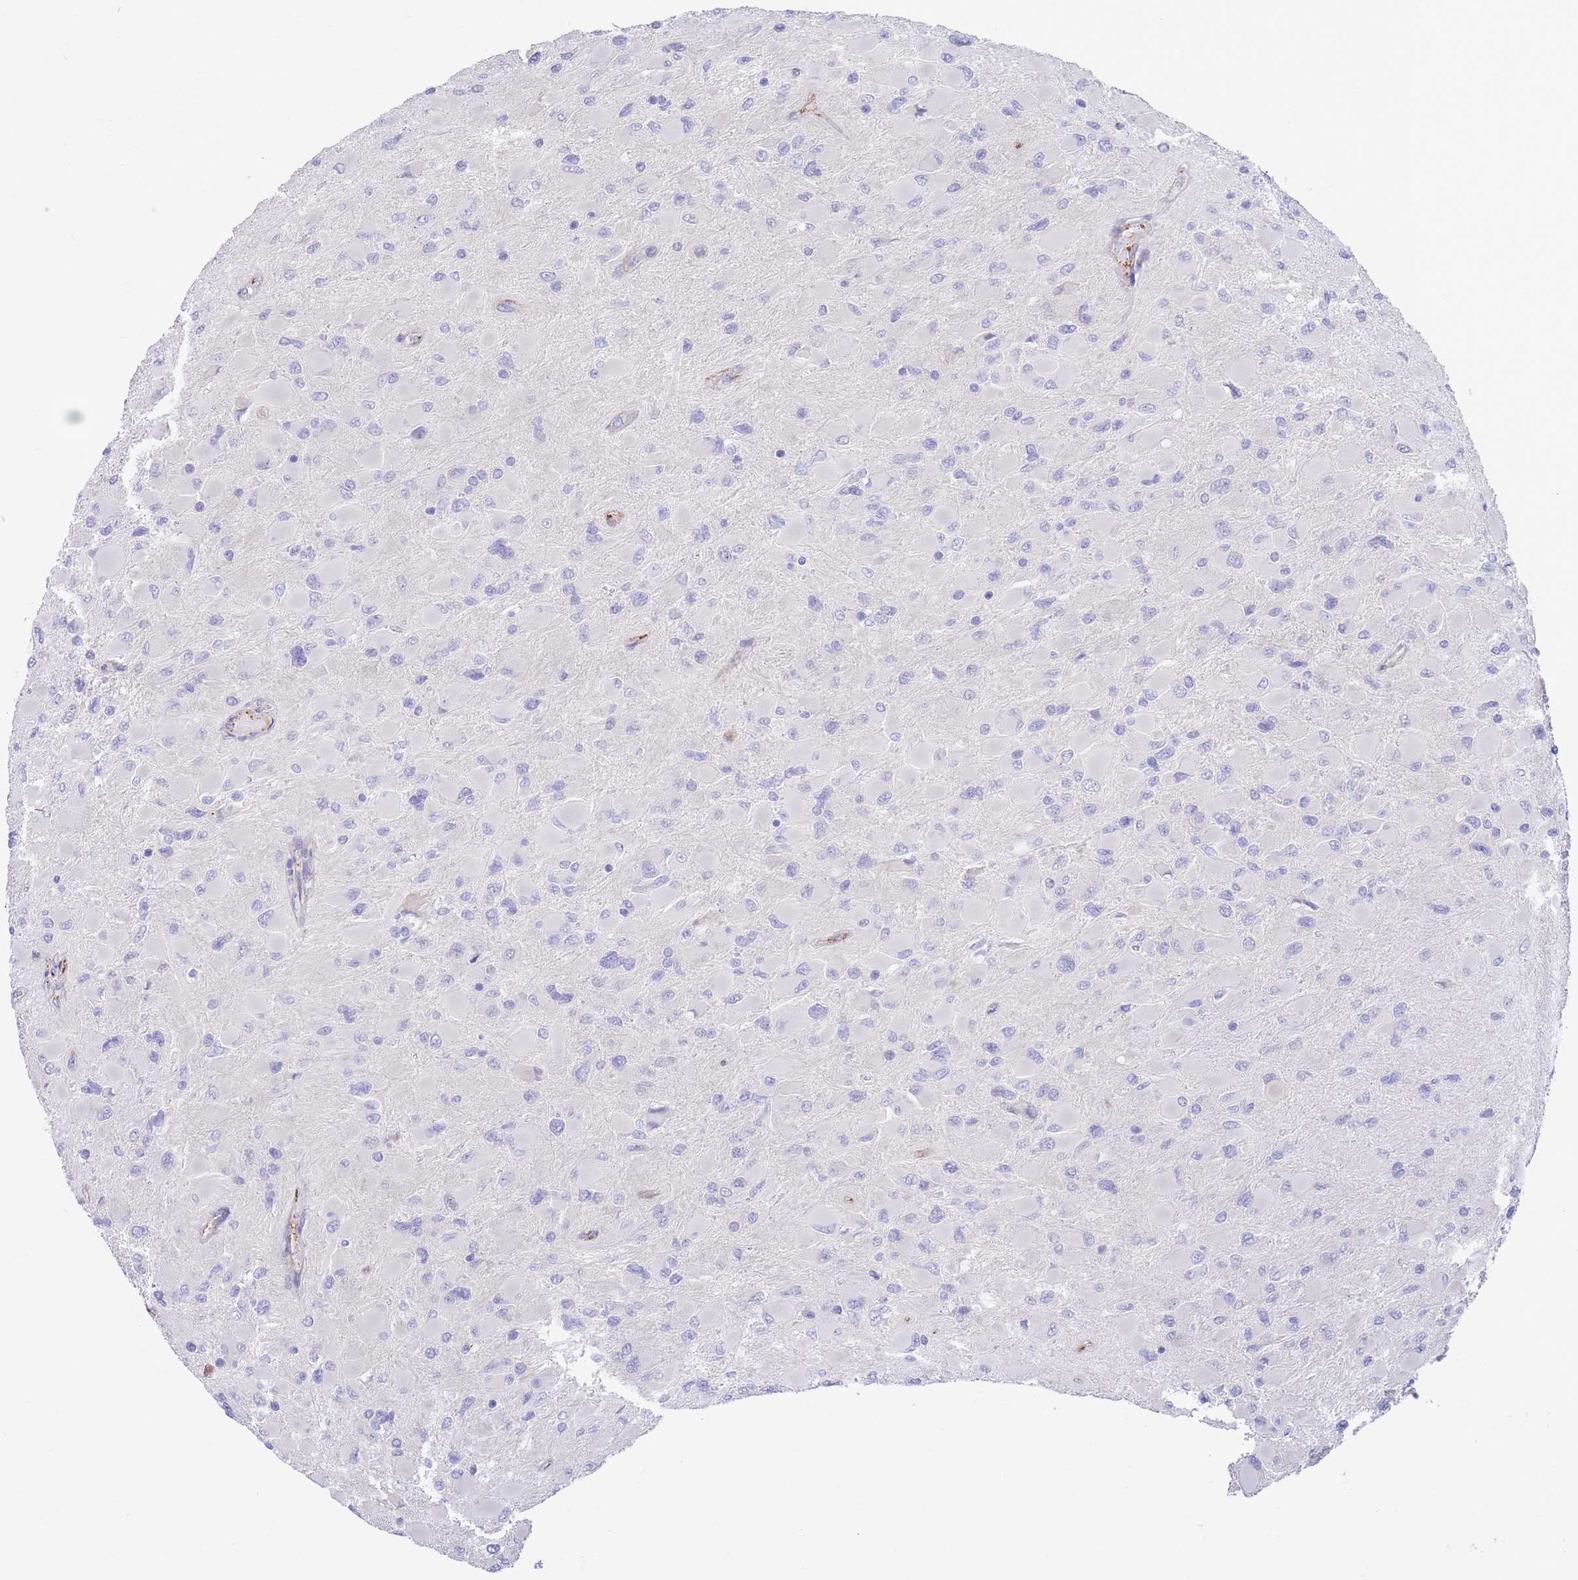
{"staining": {"intensity": "negative", "quantity": "none", "location": "none"}, "tissue": "glioma", "cell_type": "Tumor cells", "image_type": "cancer", "snomed": [{"axis": "morphology", "description": "Glioma, malignant, High grade"}, {"axis": "topography", "description": "Cerebral cortex"}], "caption": "High power microscopy photomicrograph of an immunohistochemistry (IHC) histopathology image of glioma, revealing no significant expression in tumor cells.", "gene": "DET1", "patient": {"sex": "female", "age": 36}}